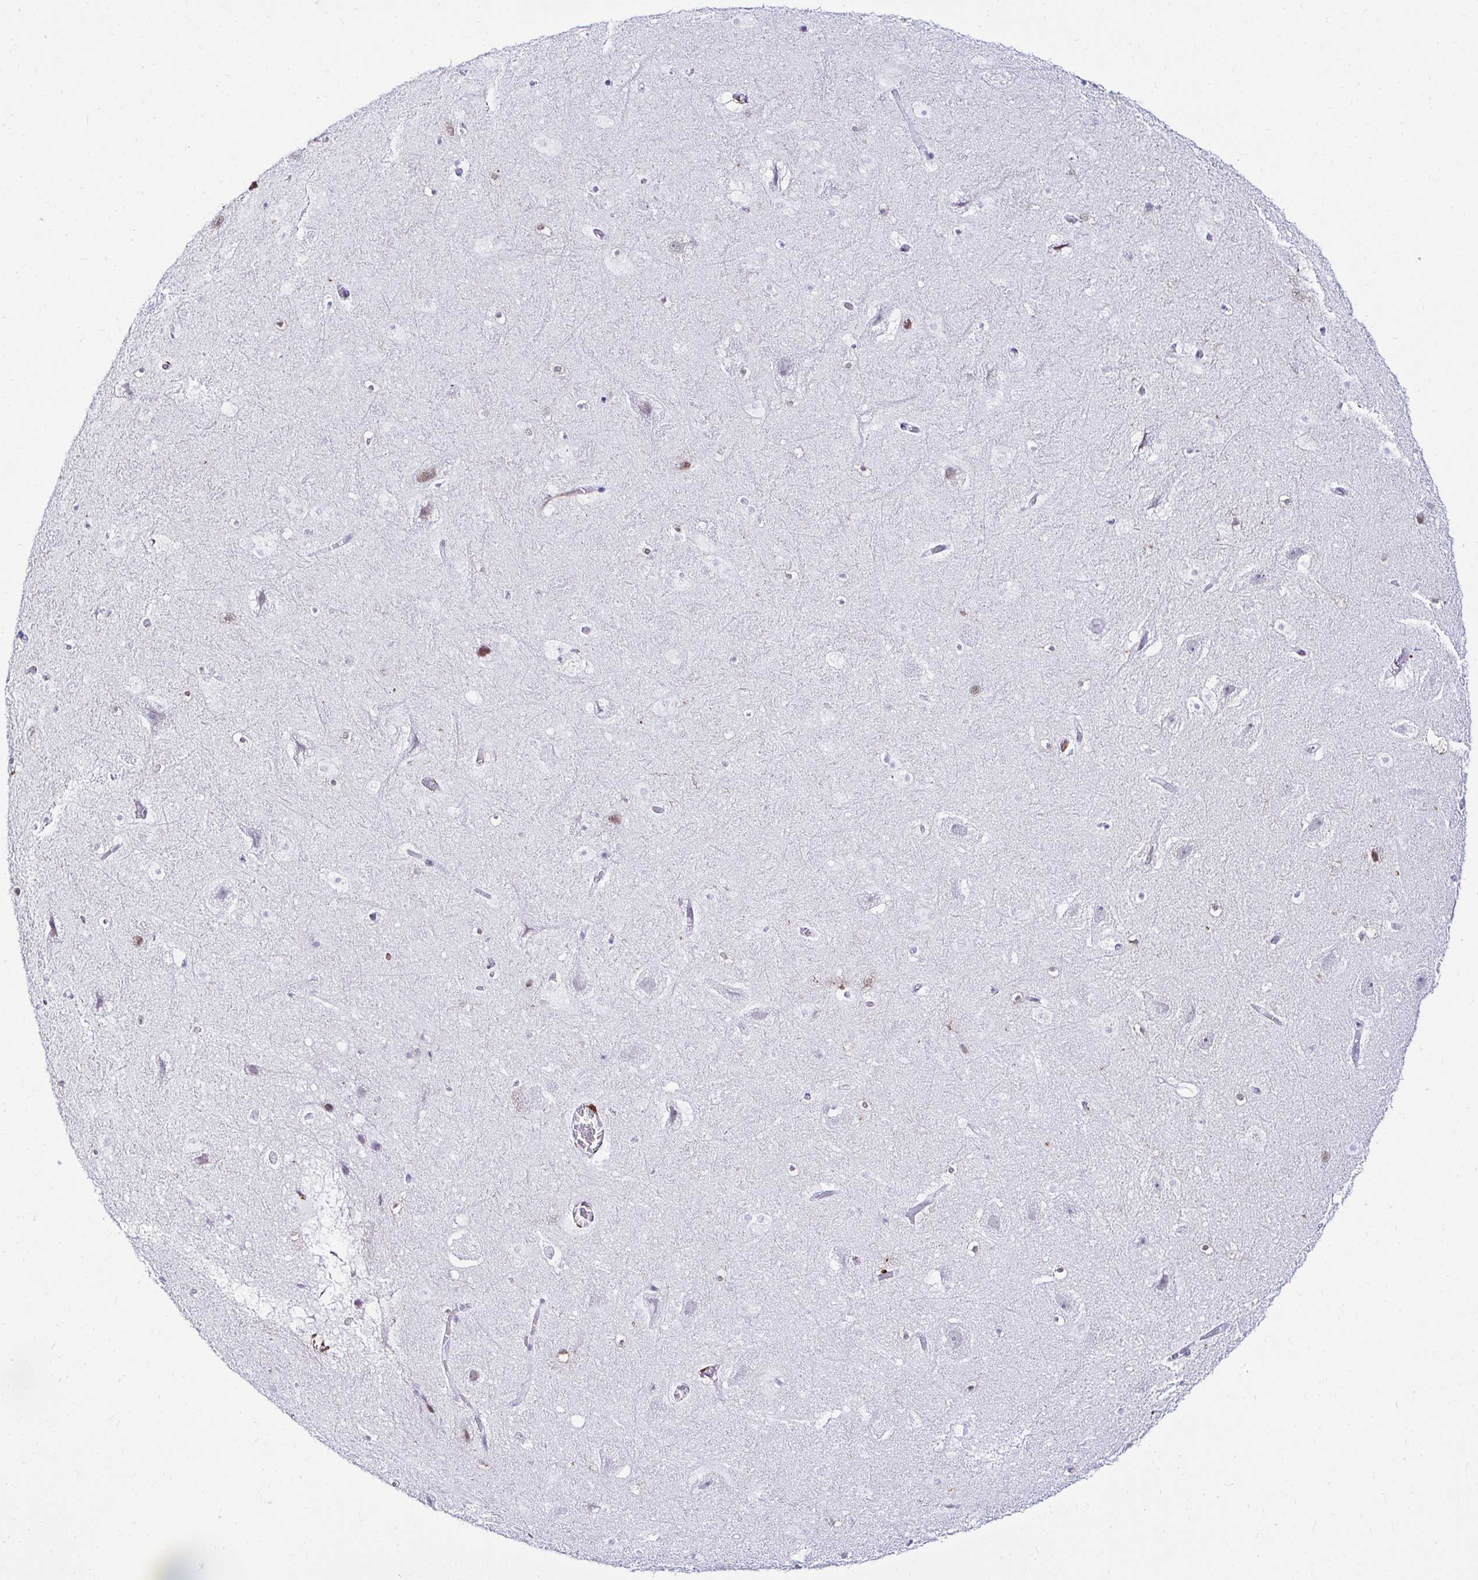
{"staining": {"intensity": "negative", "quantity": "none", "location": "none"}, "tissue": "hippocampus", "cell_type": "Glial cells", "image_type": "normal", "snomed": [{"axis": "morphology", "description": "Normal tissue, NOS"}, {"axis": "topography", "description": "Hippocampus"}], "caption": "Glial cells show no significant positivity in benign hippocampus.", "gene": "CYBB", "patient": {"sex": "female", "age": 42}}